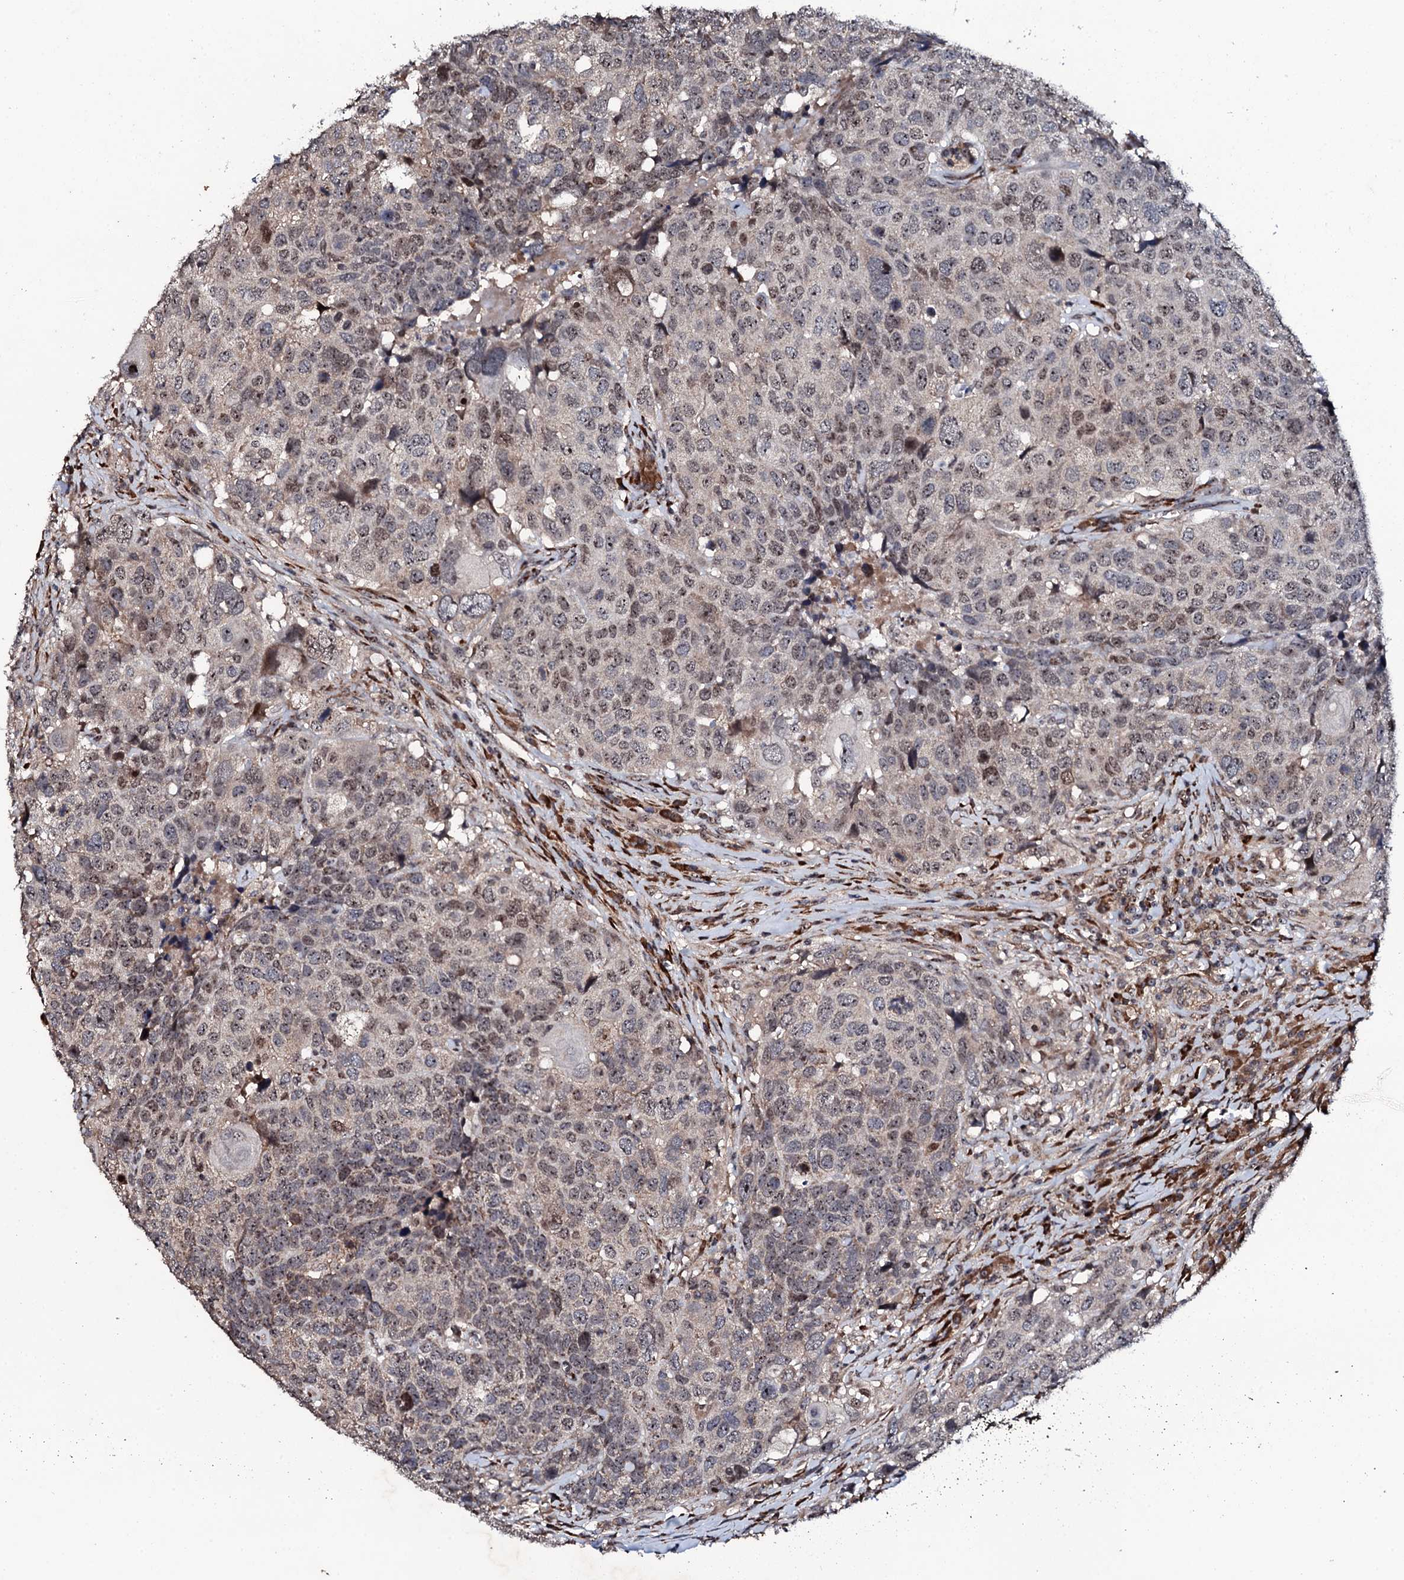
{"staining": {"intensity": "weak", "quantity": "25%-75%", "location": "nuclear"}, "tissue": "head and neck cancer", "cell_type": "Tumor cells", "image_type": "cancer", "snomed": [{"axis": "morphology", "description": "Squamous cell carcinoma, NOS"}, {"axis": "topography", "description": "Head-Neck"}], "caption": "IHC histopathology image of human head and neck cancer (squamous cell carcinoma) stained for a protein (brown), which displays low levels of weak nuclear expression in approximately 25%-75% of tumor cells.", "gene": "FAM111A", "patient": {"sex": "male", "age": 66}}